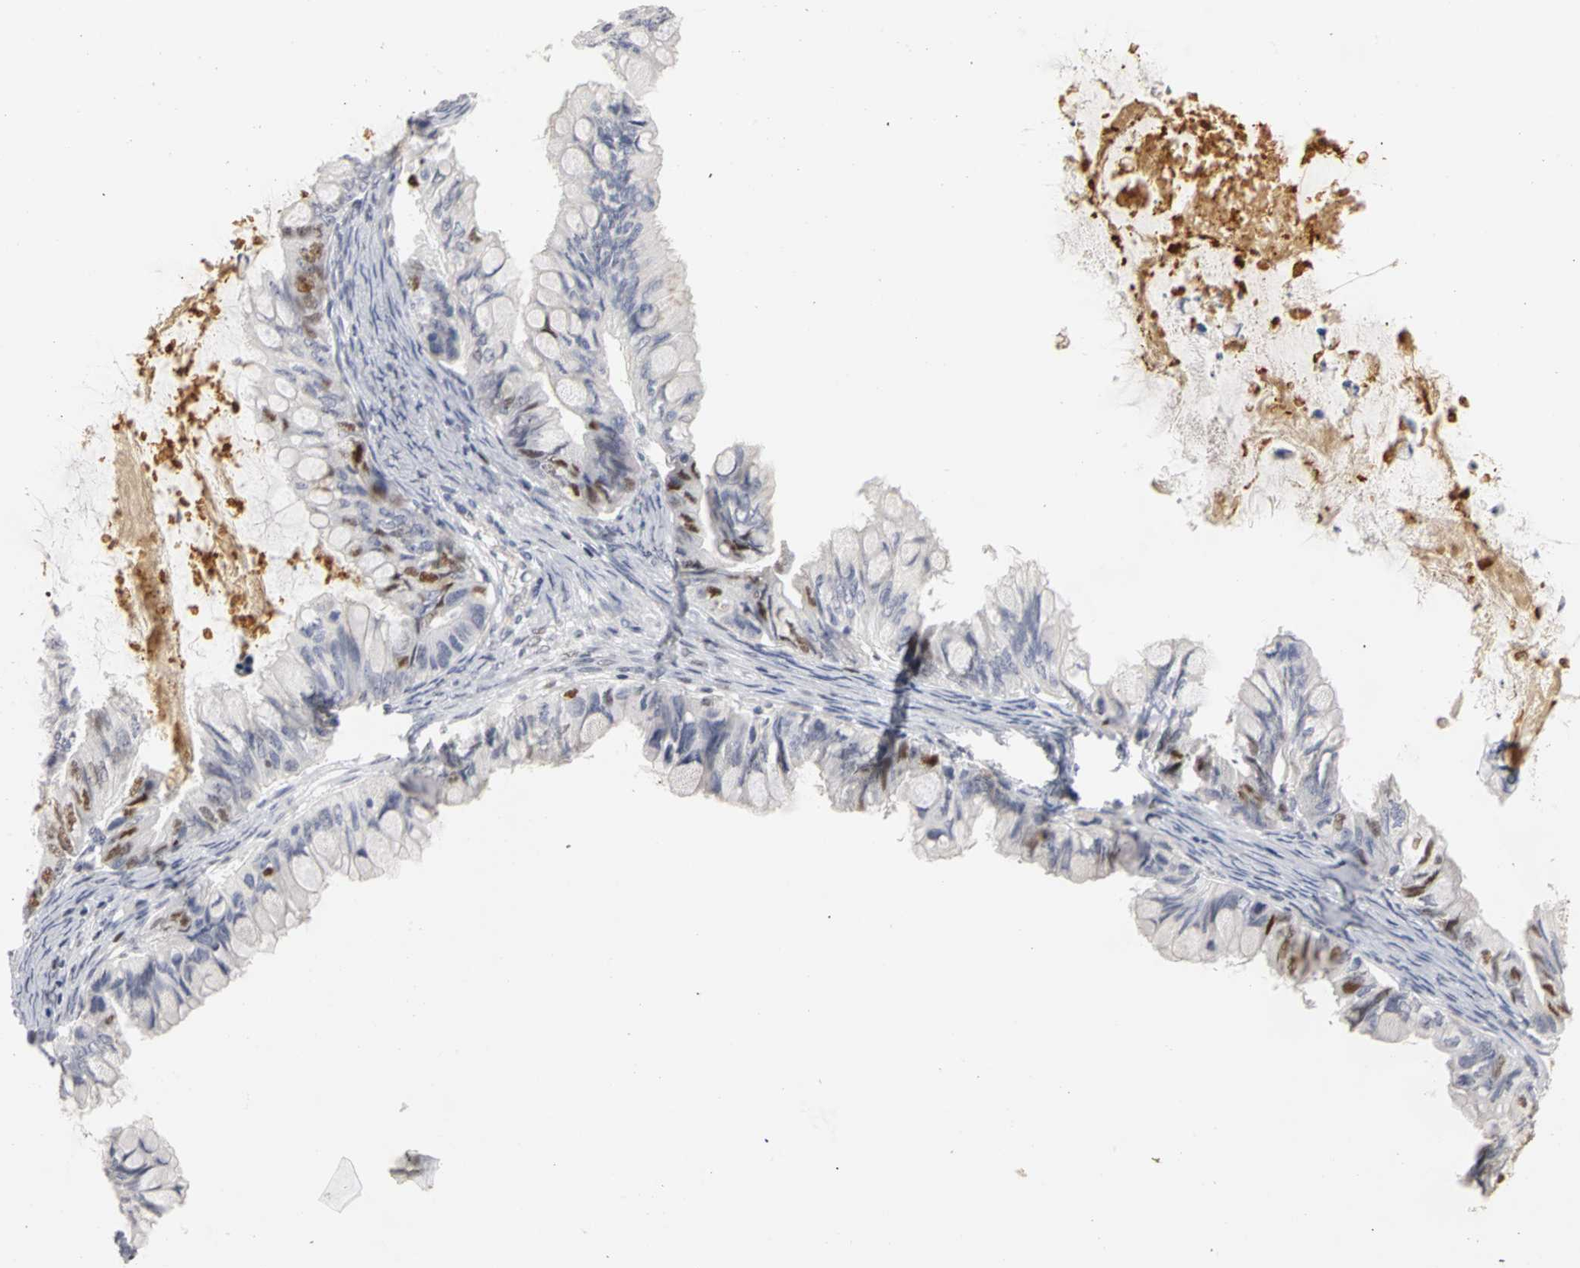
{"staining": {"intensity": "weak", "quantity": "<25%", "location": "nuclear"}, "tissue": "ovarian cancer", "cell_type": "Tumor cells", "image_type": "cancer", "snomed": [{"axis": "morphology", "description": "Cystadenocarcinoma, mucinous, NOS"}, {"axis": "topography", "description": "Ovary"}], "caption": "Immunohistochemical staining of ovarian mucinous cystadenocarcinoma reveals no significant expression in tumor cells. Nuclei are stained in blue.", "gene": "MCM6", "patient": {"sex": "female", "age": 80}}